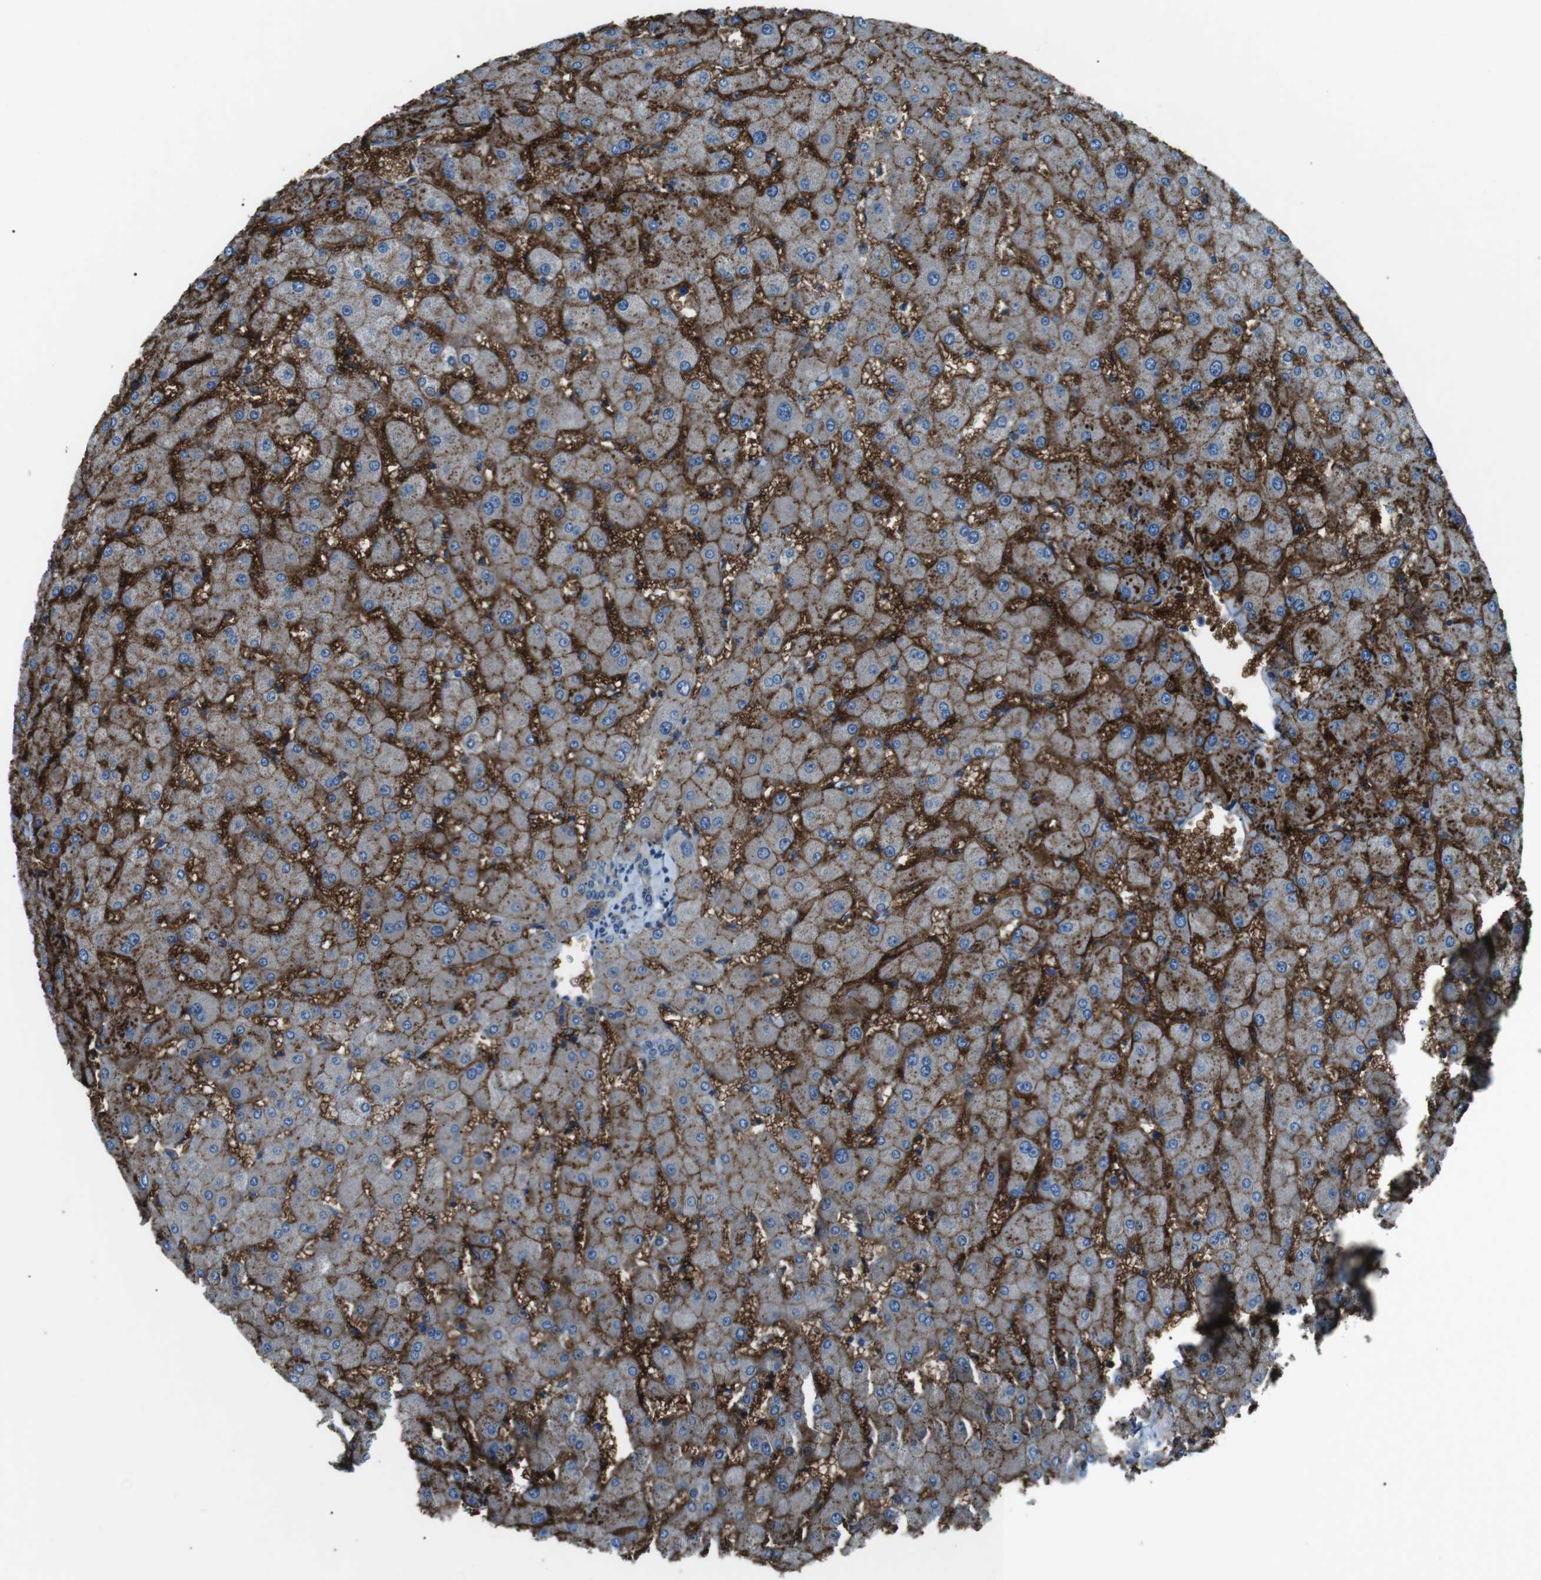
{"staining": {"intensity": "negative", "quantity": "none", "location": "none"}, "tissue": "liver", "cell_type": "Cholangiocytes", "image_type": "normal", "snomed": [{"axis": "morphology", "description": "Normal tissue, NOS"}, {"axis": "topography", "description": "Liver"}], "caption": "Unremarkable liver was stained to show a protein in brown. There is no significant staining in cholangiocytes.", "gene": "ST6GAL1", "patient": {"sex": "female", "age": 63}}